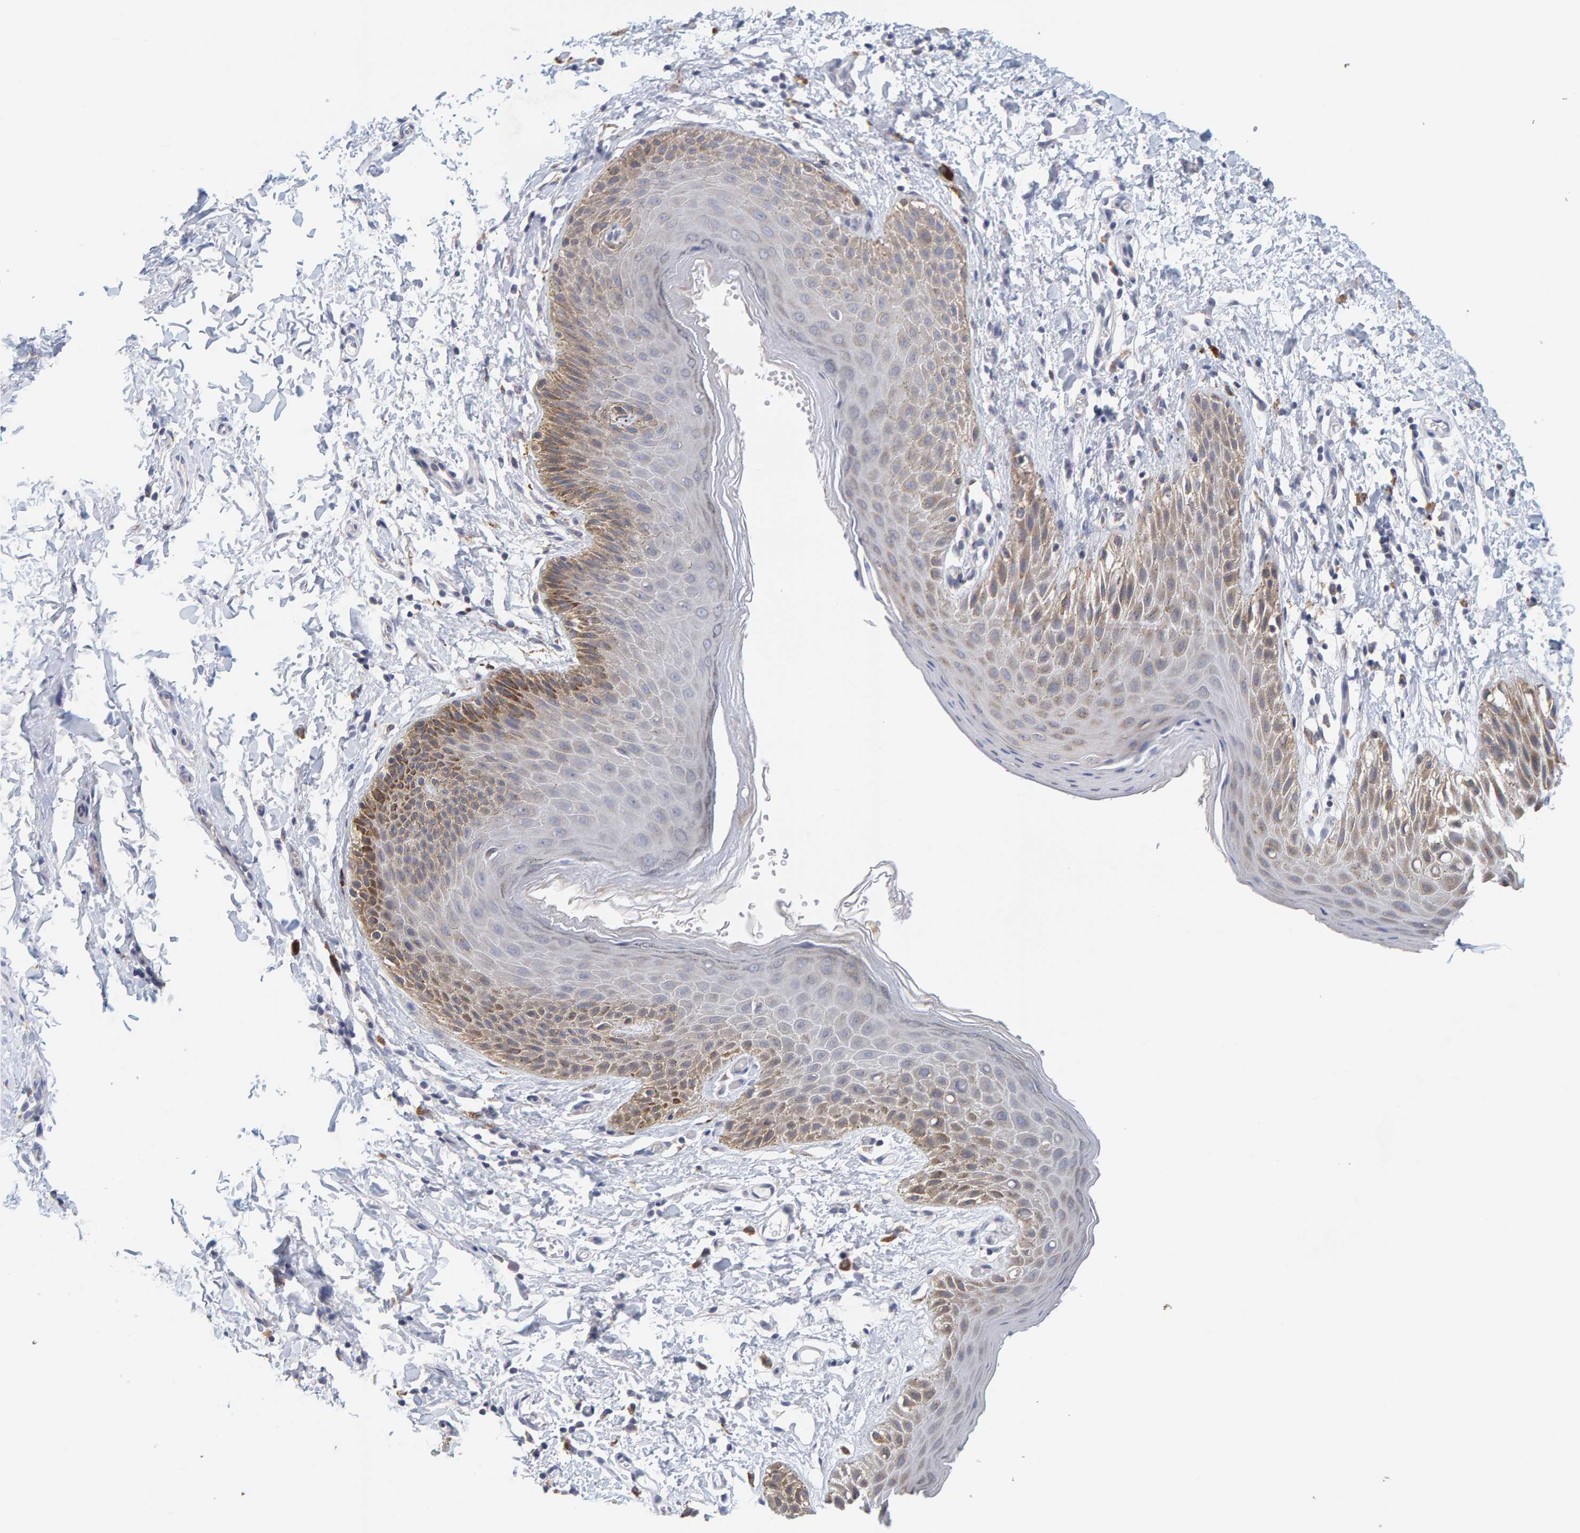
{"staining": {"intensity": "moderate", "quantity": "<25%", "location": "cytoplasmic/membranous"}, "tissue": "skin", "cell_type": "Epidermal cells", "image_type": "normal", "snomed": [{"axis": "morphology", "description": "Normal tissue, NOS"}, {"axis": "topography", "description": "Anal"}, {"axis": "topography", "description": "Peripheral nerve tissue"}], "caption": "Skin stained with IHC displays moderate cytoplasmic/membranous expression in approximately <25% of epidermal cells.", "gene": "SGPL1", "patient": {"sex": "male", "age": 44}}